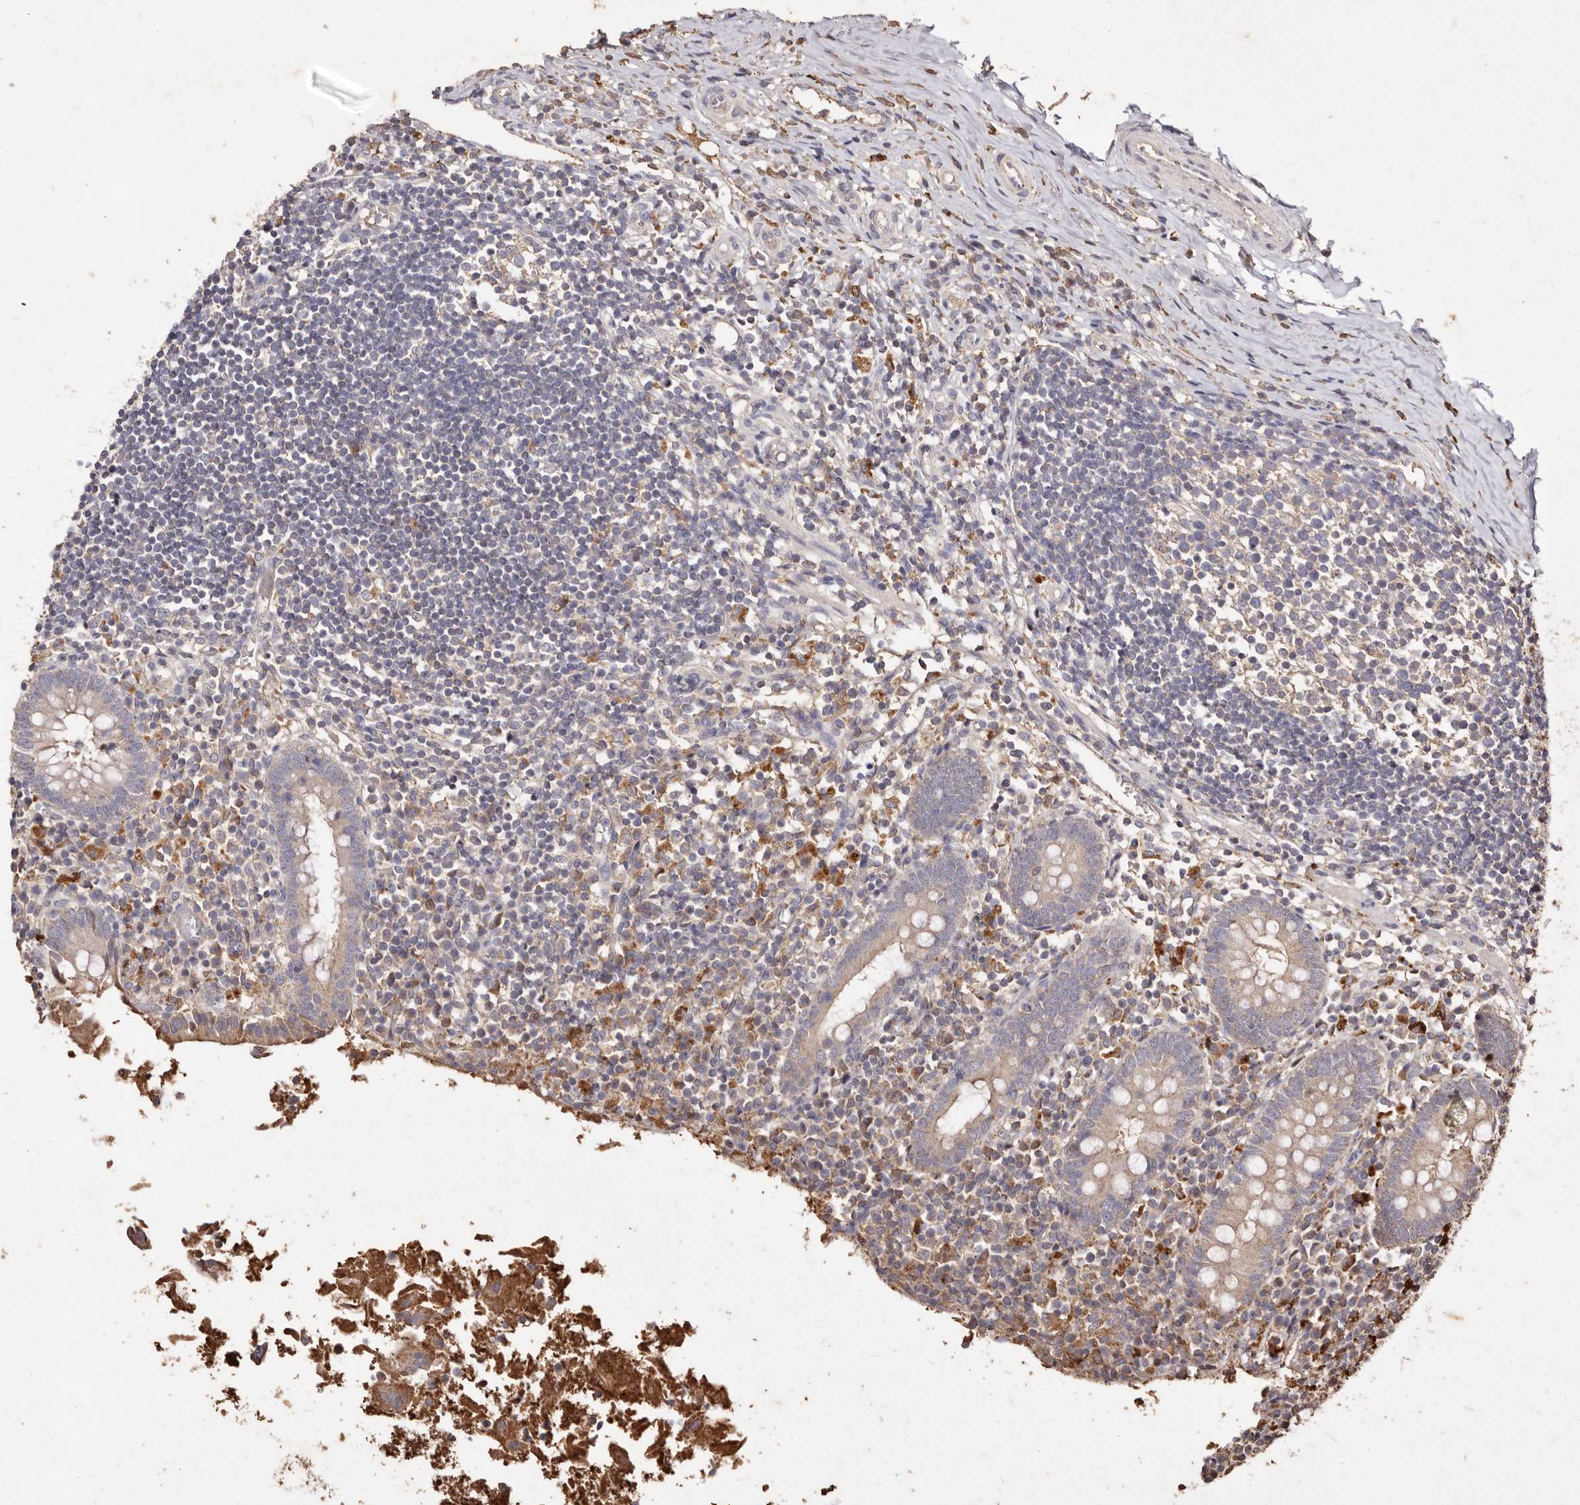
{"staining": {"intensity": "moderate", "quantity": "<25%", "location": "cytoplasmic/membranous"}, "tissue": "appendix", "cell_type": "Glandular cells", "image_type": "normal", "snomed": [{"axis": "morphology", "description": "Normal tissue, NOS"}, {"axis": "topography", "description": "Appendix"}], "caption": "Glandular cells demonstrate low levels of moderate cytoplasmic/membranous staining in approximately <25% of cells in normal human appendix. The protein of interest is stained brown, and the nuclei are stained in blue (DAB IHC with brightfield microscopy, high magnification).", "gene": "FARS2", "patient": {"sex": "female", "age": 17}}